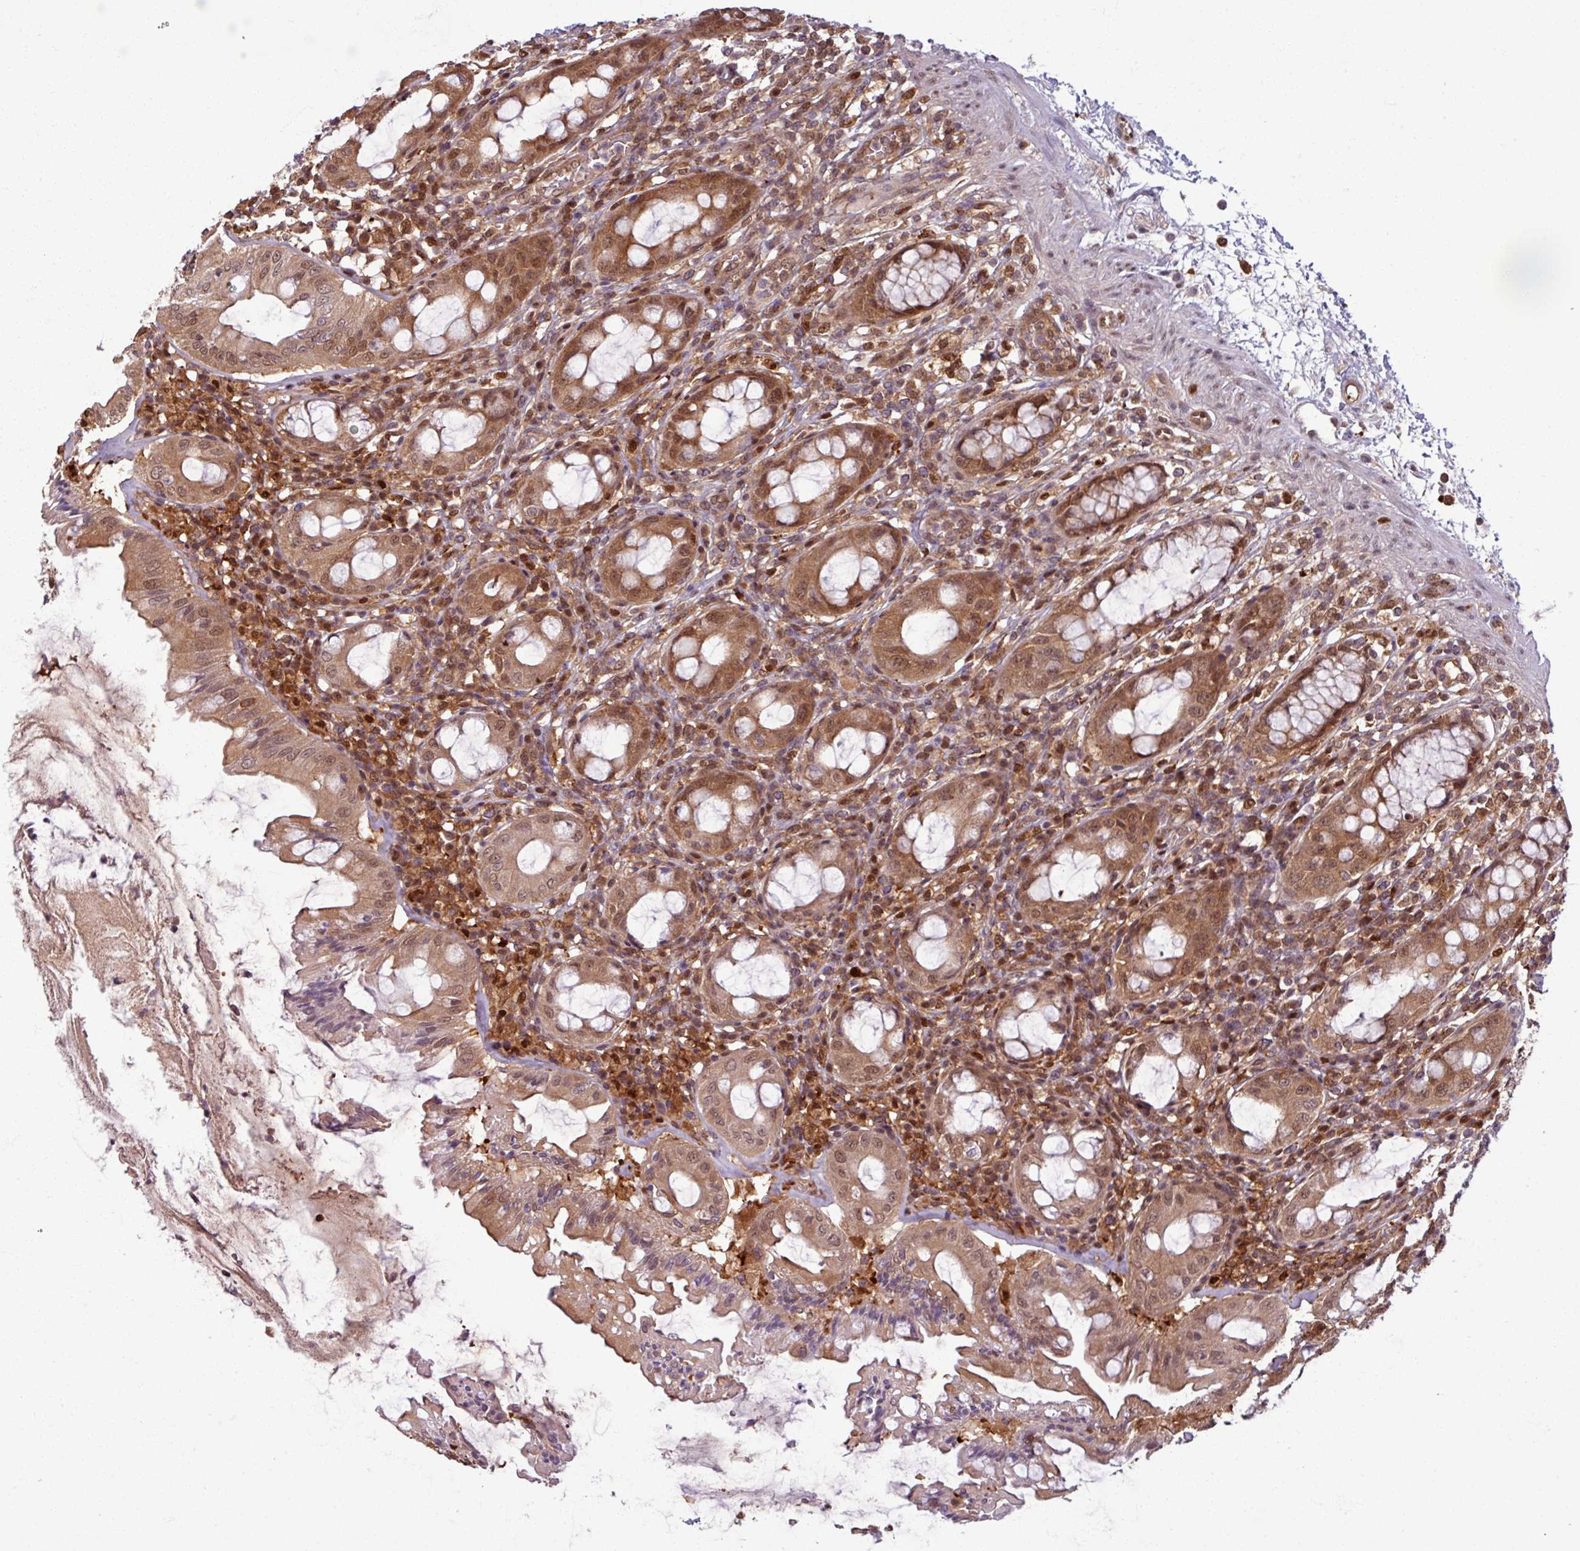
{"staining": {"intensity": "moderate", "quantity": ">75%", "location": "cytoplasmic/membranous,nuclear"}, "tissue": "rectum", "cell_type": "Glandular cells", "image_type": "normal", "snomed": [{"axis": "morphology", "description": "Normal tissue, NOS"}, {"axis": "topography", "description": "Rectum"}], "caption": "Protein staining displays moderate cytoplasmic/membranous,nuclear positivity in approximately >75% of glandular cells in normal rectum. (DAB (3,3'-diaminobenzidine) IHC, brown staining for protein, blue staining for nuclei).", "gene": "KCTD11", "patient": {"sex": "female", "age": 57}}